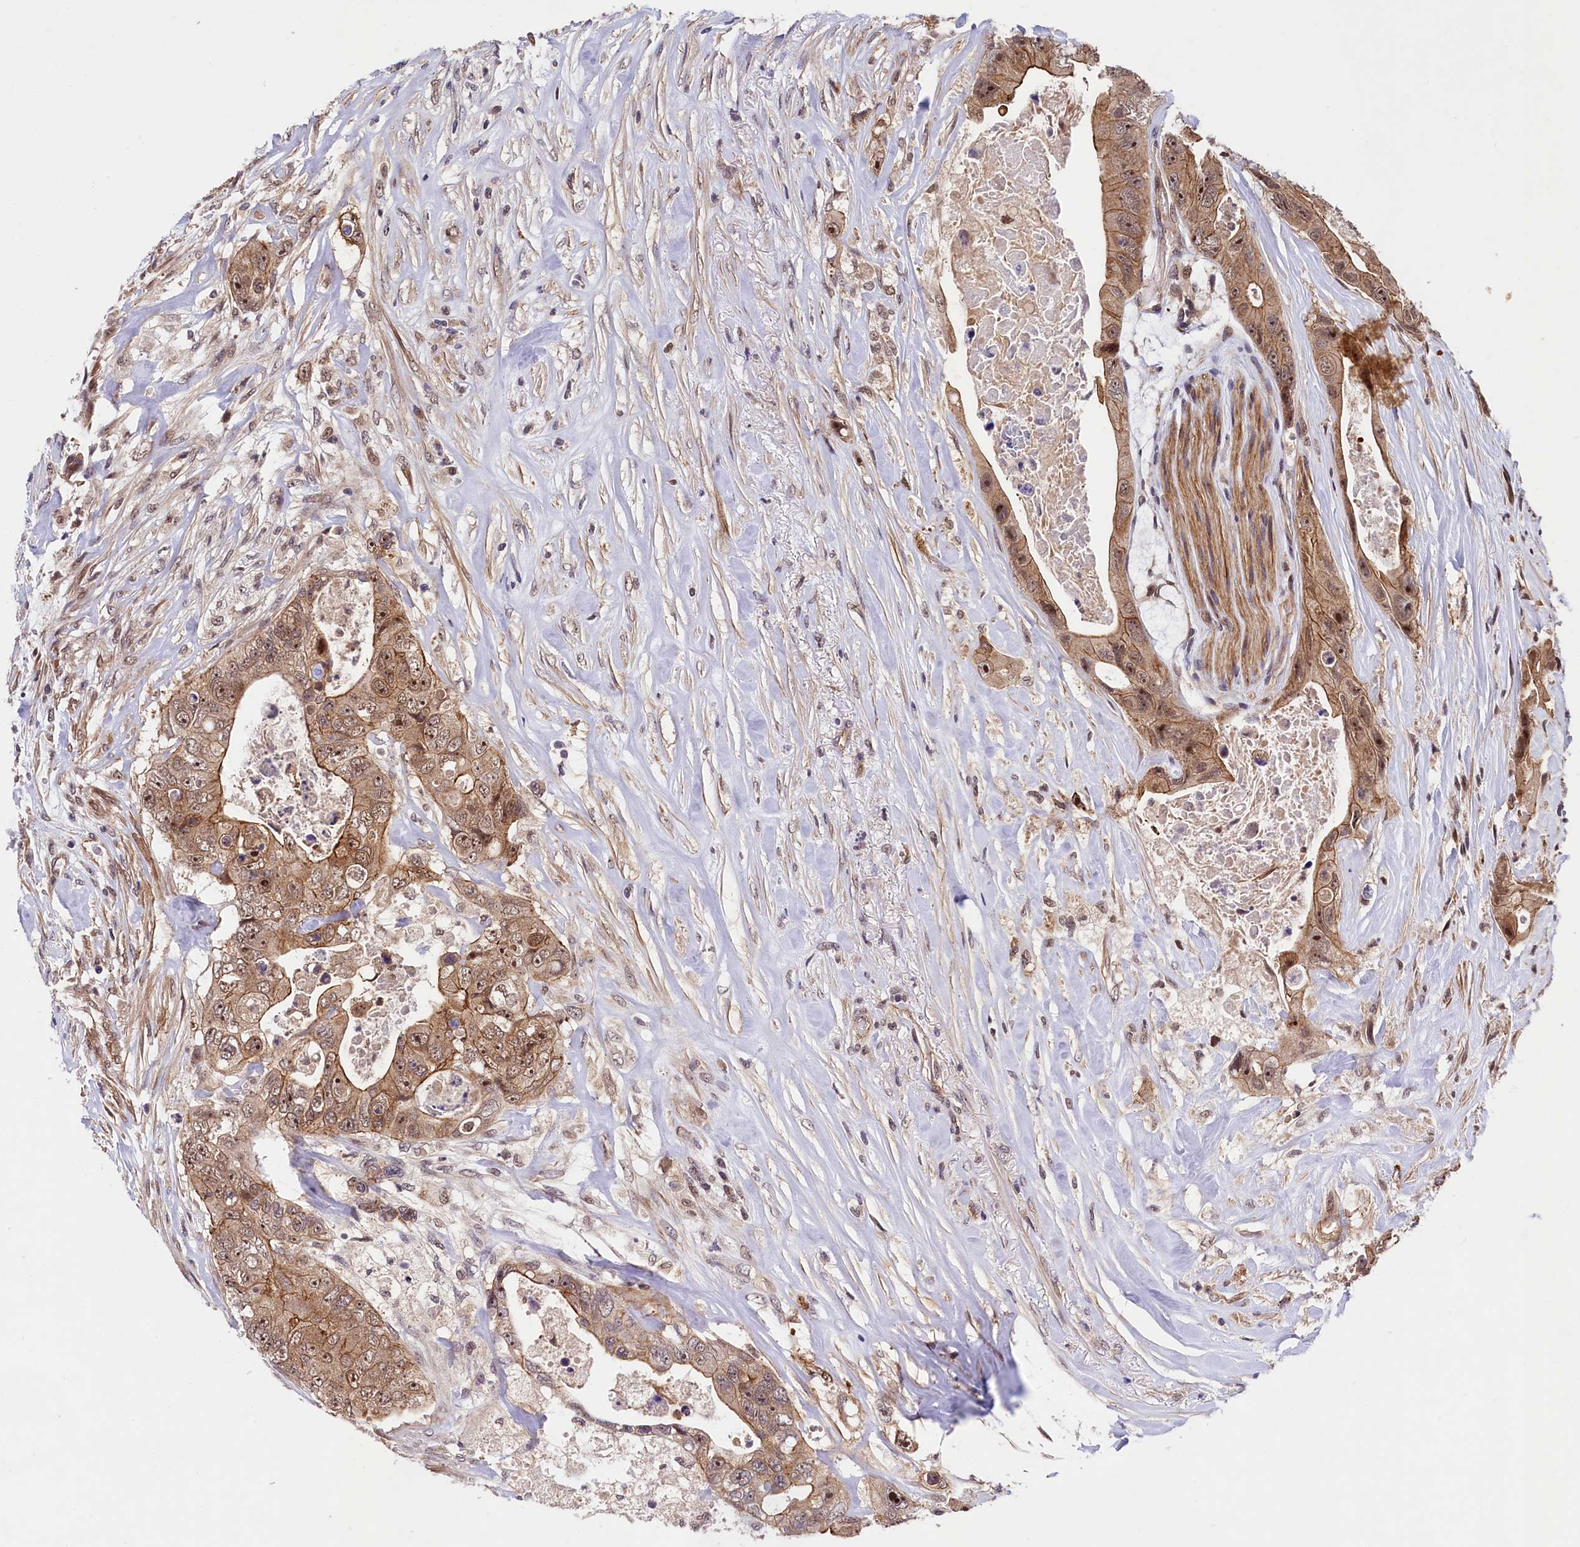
{"staining": {"intensity": "moderate", "quantity": ">75%", "location": "cytoplasmic/membranous,nuclear"}, "tissue": "colorectal cancer", "cell_type": "Tumor cells", "image_type": "cancer", "snomed": [{"axis": "morphology", "description": "Adenocarcinoma, NOS"}, {"axis": "topography", "description": "Colon"}], "caption": "This histopathology image reveals immunohistochemistry staining of human colorectal cancer (adenocarcinoma), with medium moderate cytoplasmic/membranous and nuclear expression in about >75% of tumor cells.", "gene": "ARL14EP", "patient": {"sex": "female", "age": 46}}